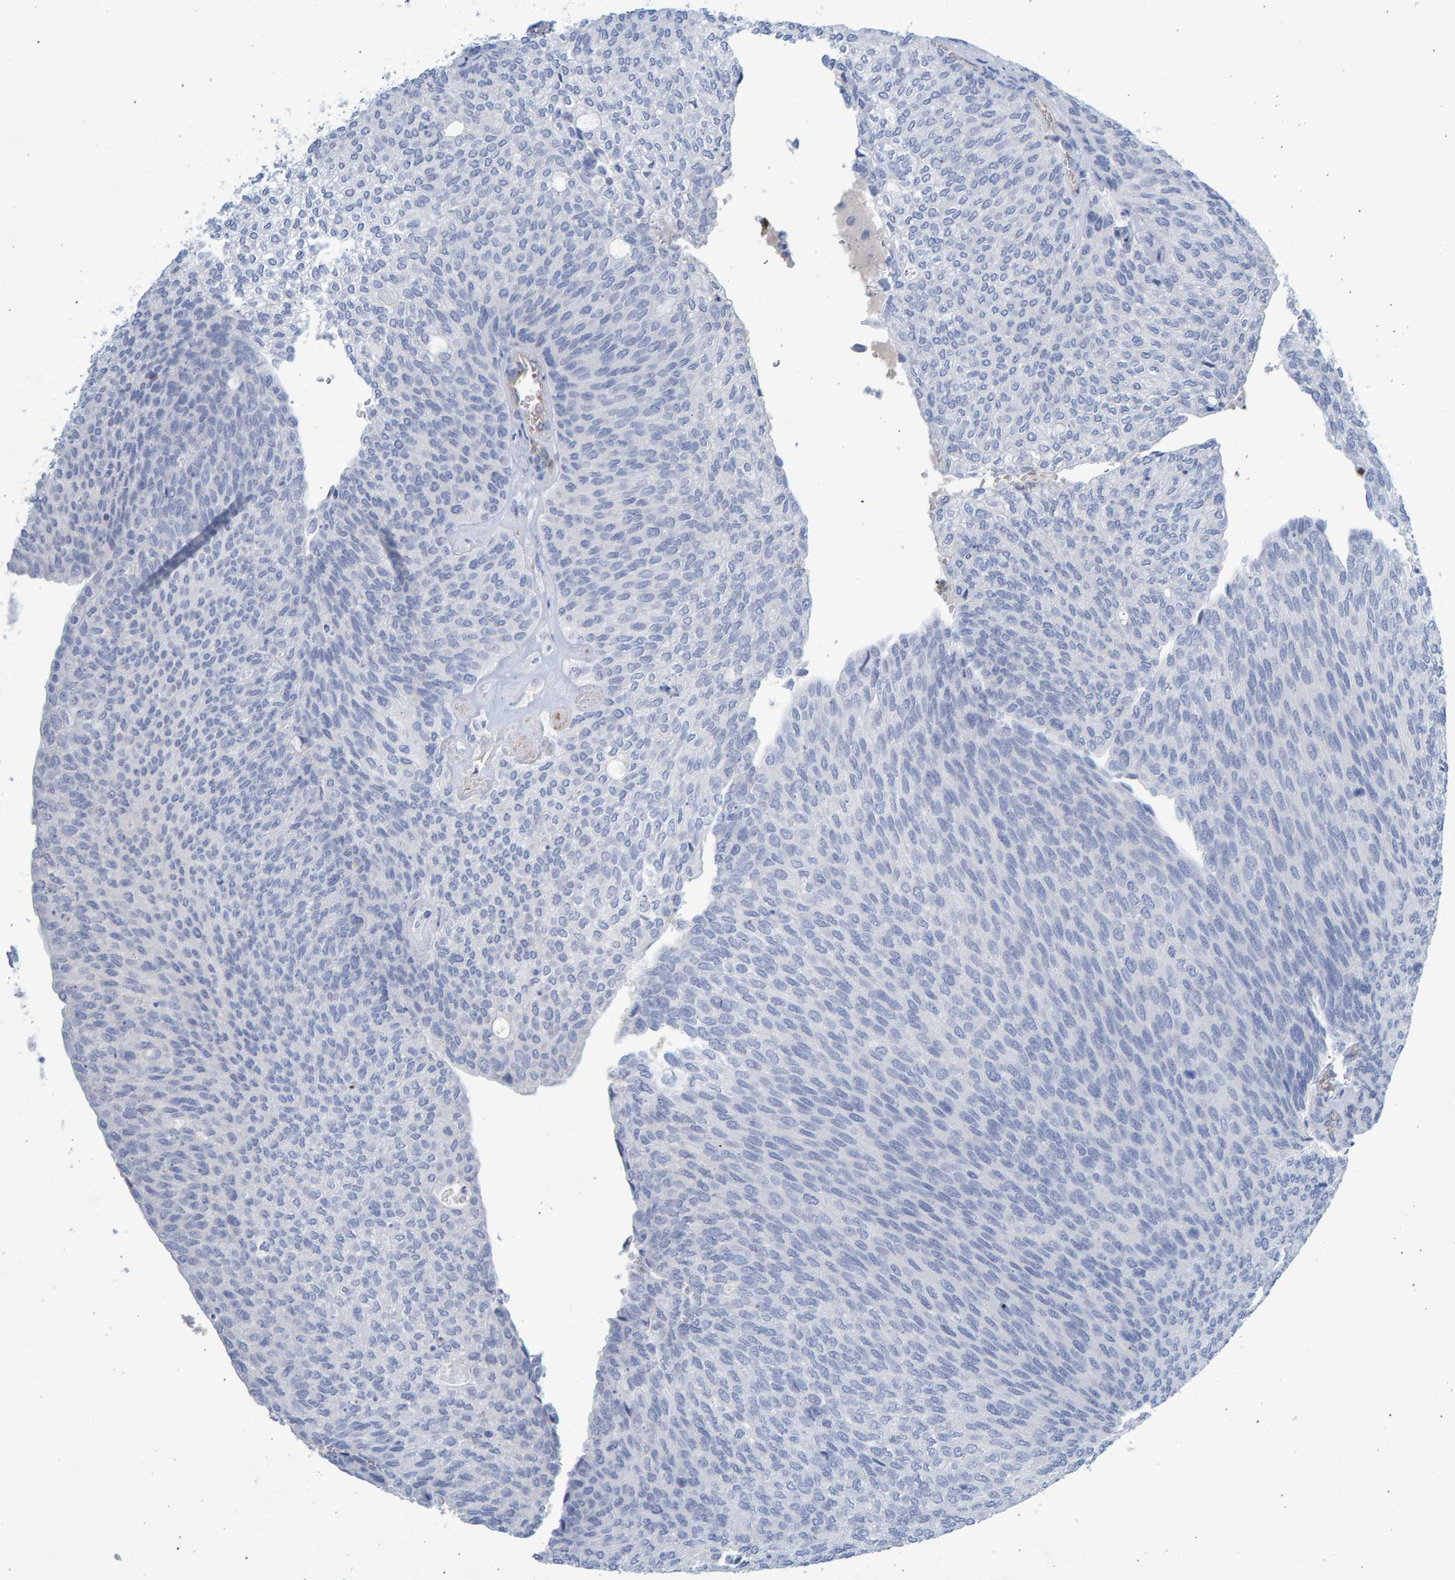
{"staining": {"intensity": "negative", "quantity": "none", "location": "none"}, "tissue": "urothelial cancer", "cell_type": "Tumor cells", "image_type": "cancer", "snomed": [{"axis": "morphology", "description": "Urothelial carcinoma, Low grade"}, {"axis": "topography", "description": "Urinary bladder"}], "caption": "Immunohistochemistry (IHC) of urothelial cancer exhibits no positivity in tumor cells.", "gene": "SLC34A3", "patient": {"sex": "female", "age": 79}}